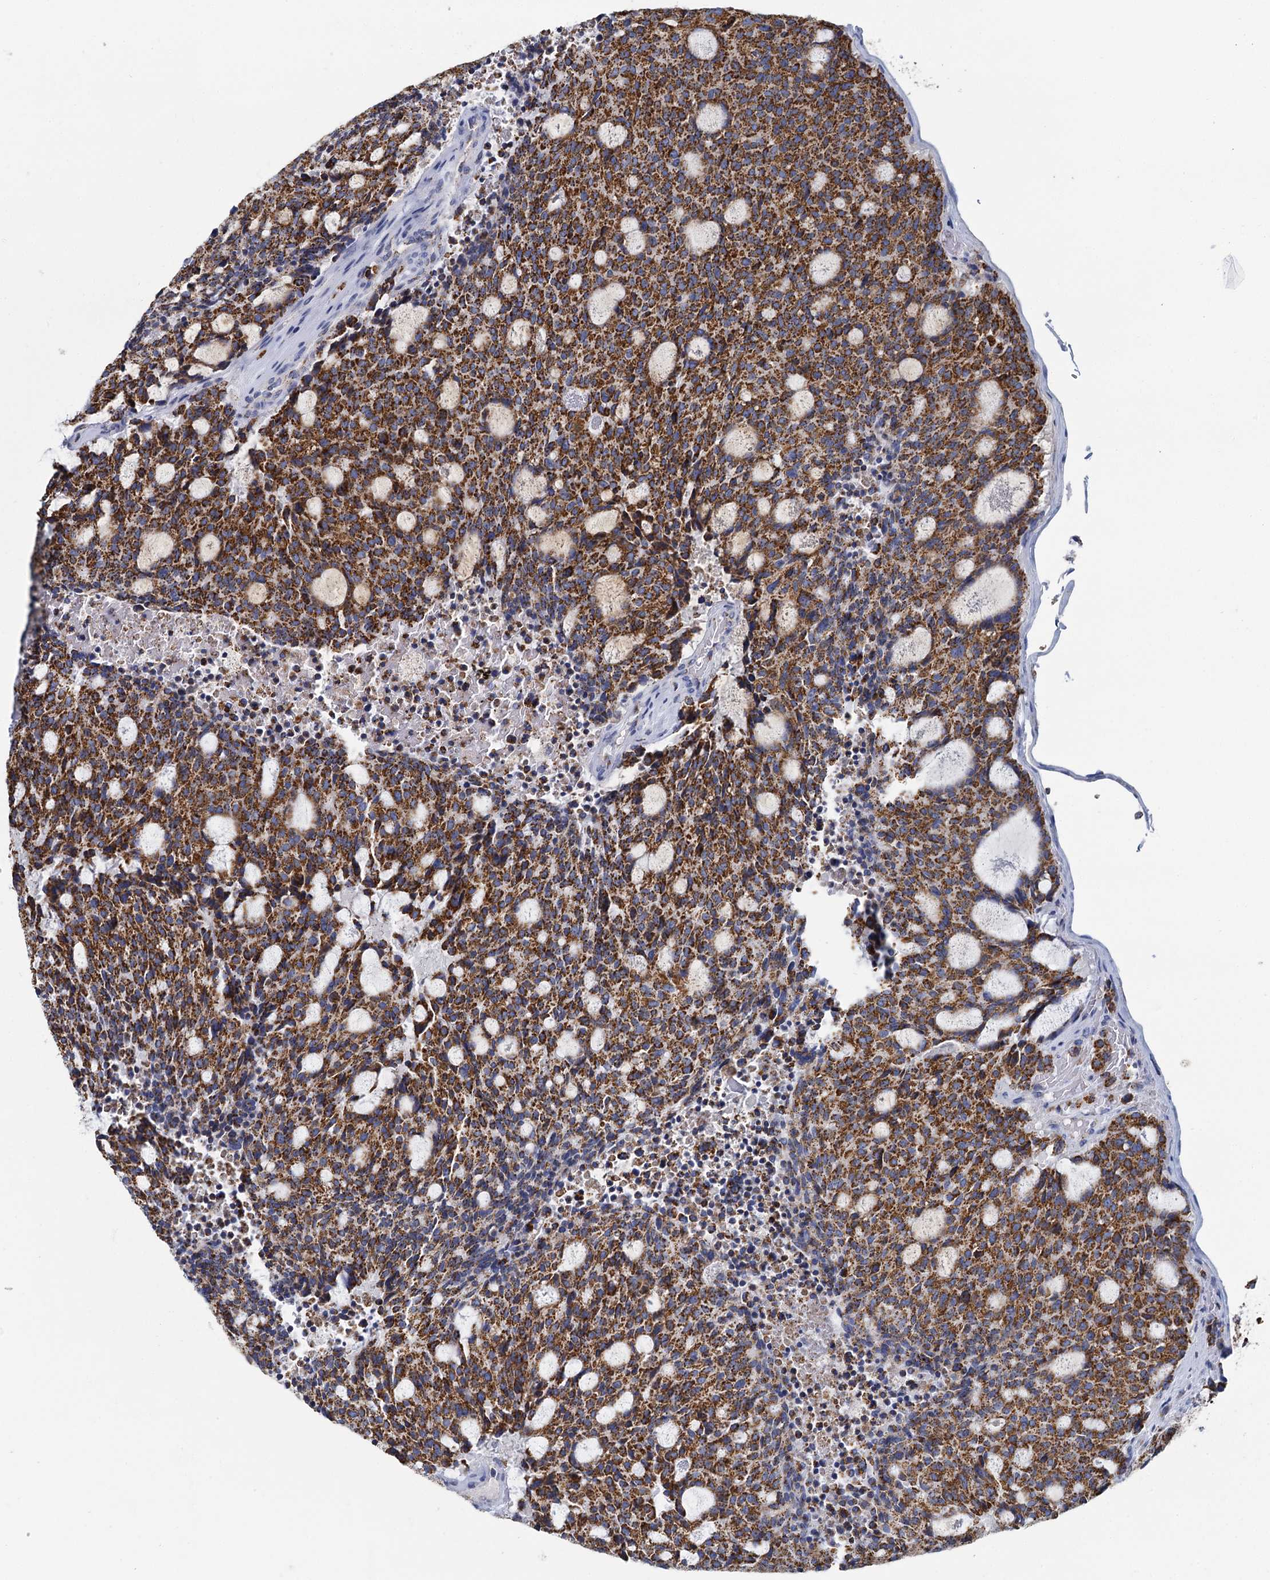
{"staining": {"intensity": "strong", "quantity": ">75%", "location": "cytoplasmic/membranous"}, "tissue": "carcinoid", "cell_type": "Tumor cells", "image_type": "cancer", "snomed": [{"axis": "morphology", "description": "Carcinoid, malignant, NOS"}, {"axis": "topography", "description": "Pancreas"}], "caption": "Immunohistochemistry (IHC) (DAB (3,3'-diaminobenzidine)) staining of carcinoid (malignant) demonstrates strong cytoplasmic/membranous protein positivity in about >75% of tumor cells.", "gene": "CCP110", "patient": {"sex": "female", "age": 54}}